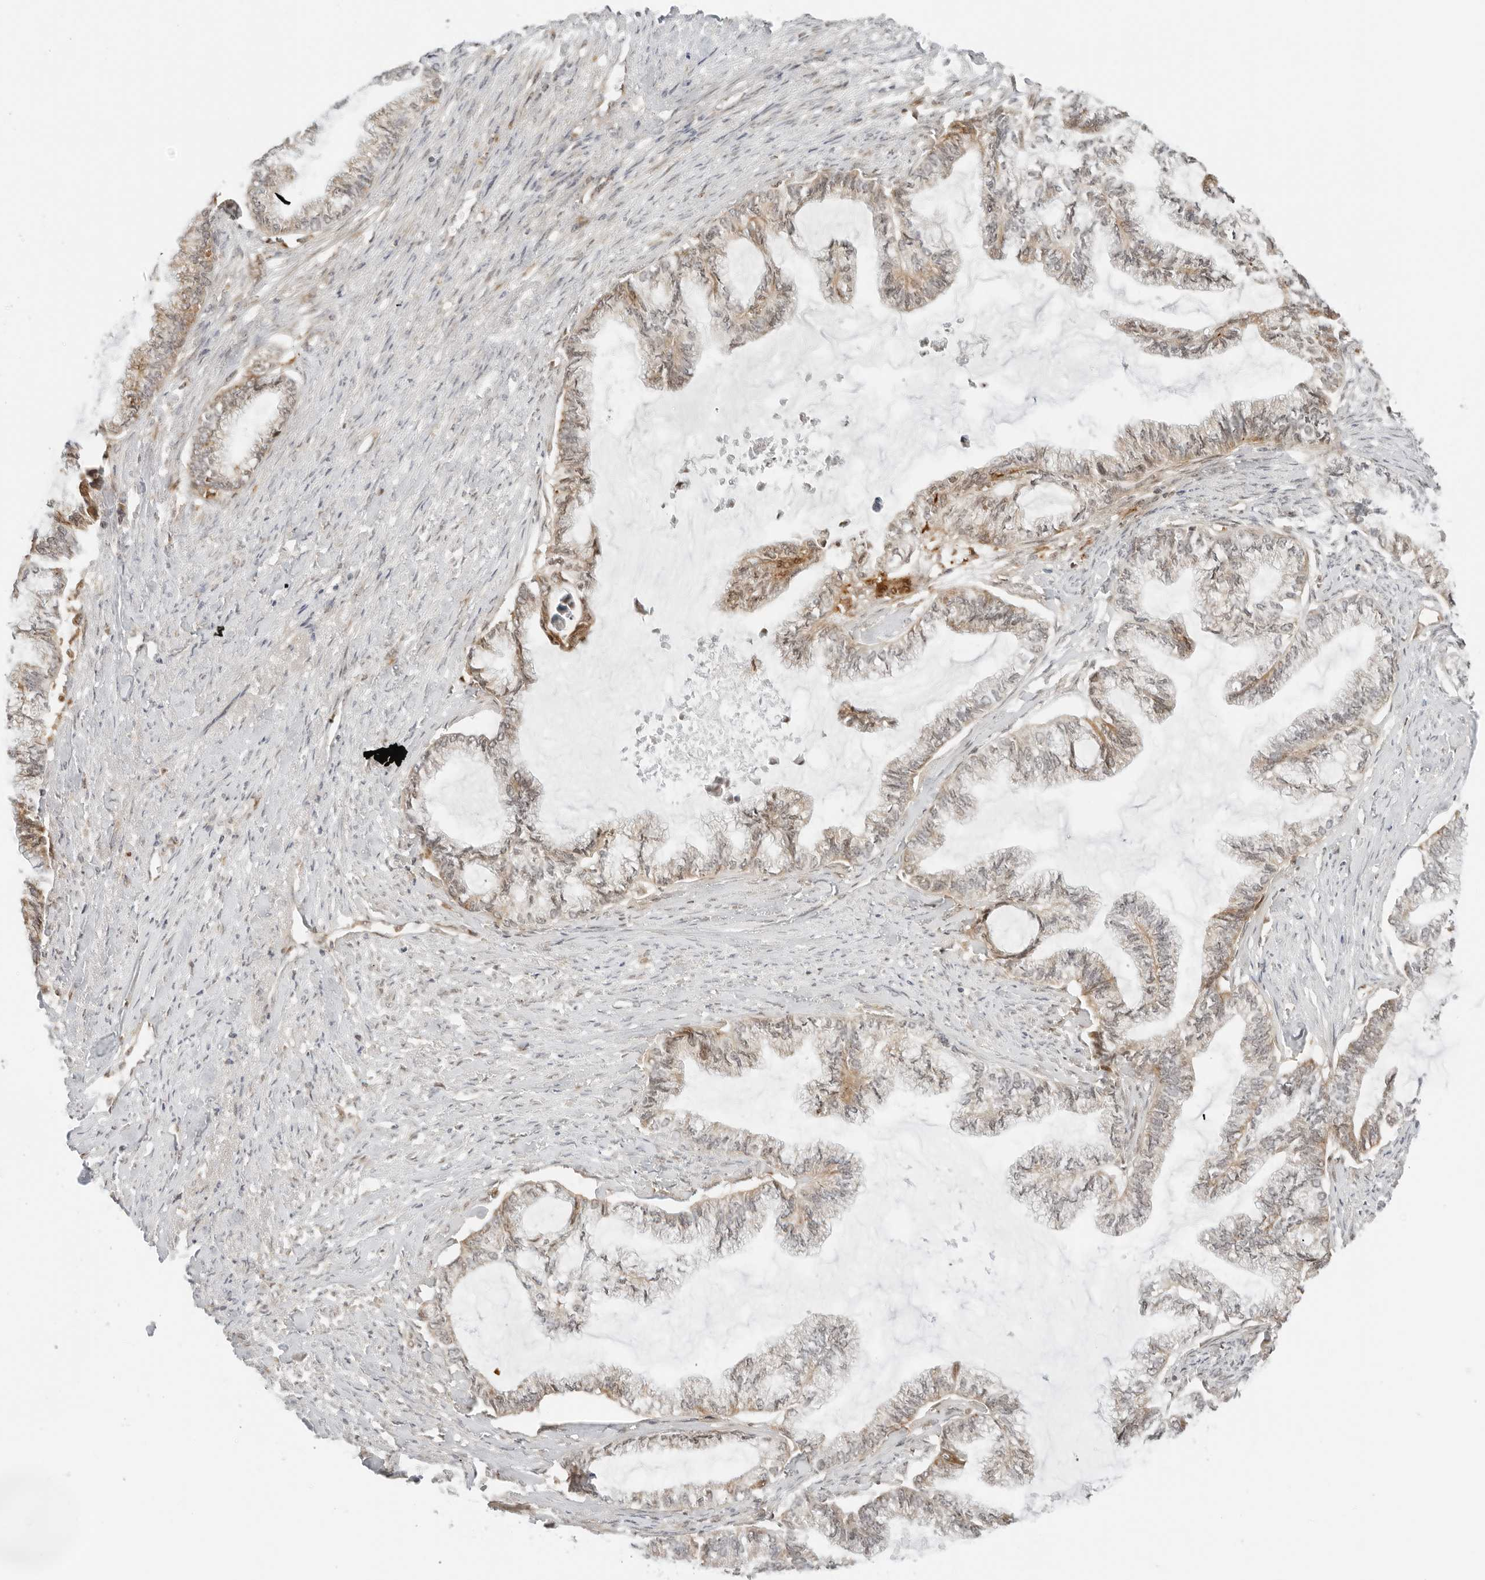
{"staining": {"intensity": "weak", "quantity": "<25%", "location": "cytoplasmic/membranous"}, "tissue": "endometrial cancer", "cell_type": "Tumor cells", "image_type": "cancer", "snomed": [{"axis": "morphology", "description": "Adenocarcinoma, NOS"}, {"axis": "topography", "description": "Endometrium"}], "caption": "Tumor cells show no significant staining in endometrial cancer (adenocarcinoma).", "gene": "RC3H1", "patient": {"sex": "female", "age": 86}}